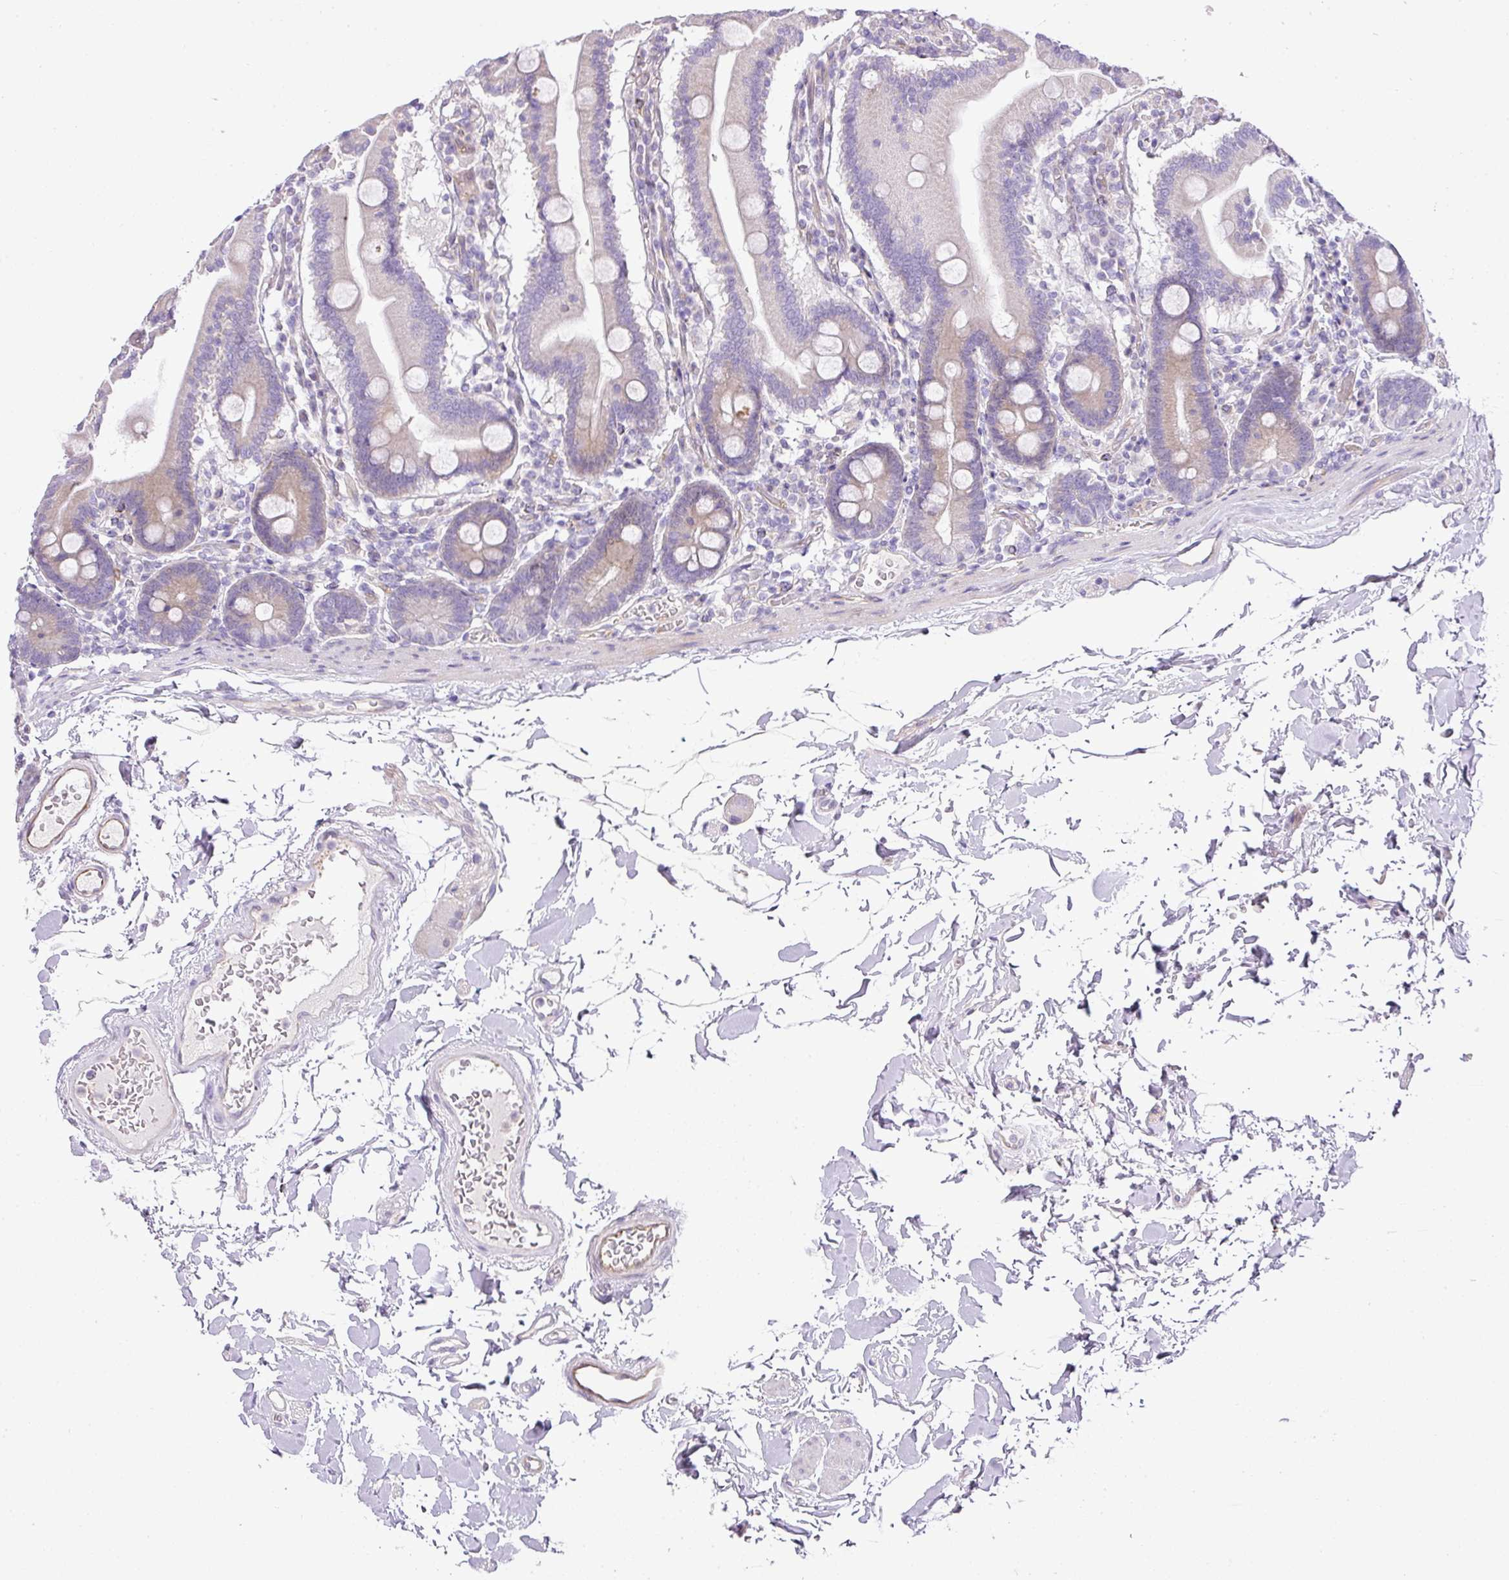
{"staining": {"intensity": "weak", "quantity": "25%-75%", "location": "cytoplasmic/membranous"}, "tissue": "duodenum", "cell_type": "Glandular cells", "image_type": "normal", "snomed": [{"axis": "morphology", "description": "Normal tissue, NOS"}, {"axis": "topography", "description": "Duodenum"}], "caption": "An IHC photomicrograph of normal tissue is shown. Protein staining in brown labels weak cytoplasmic/membranous positivity in duodenum within glandular cells.", "gene": "HOXC13", "patient": {"sex": "male", "age": 55}}